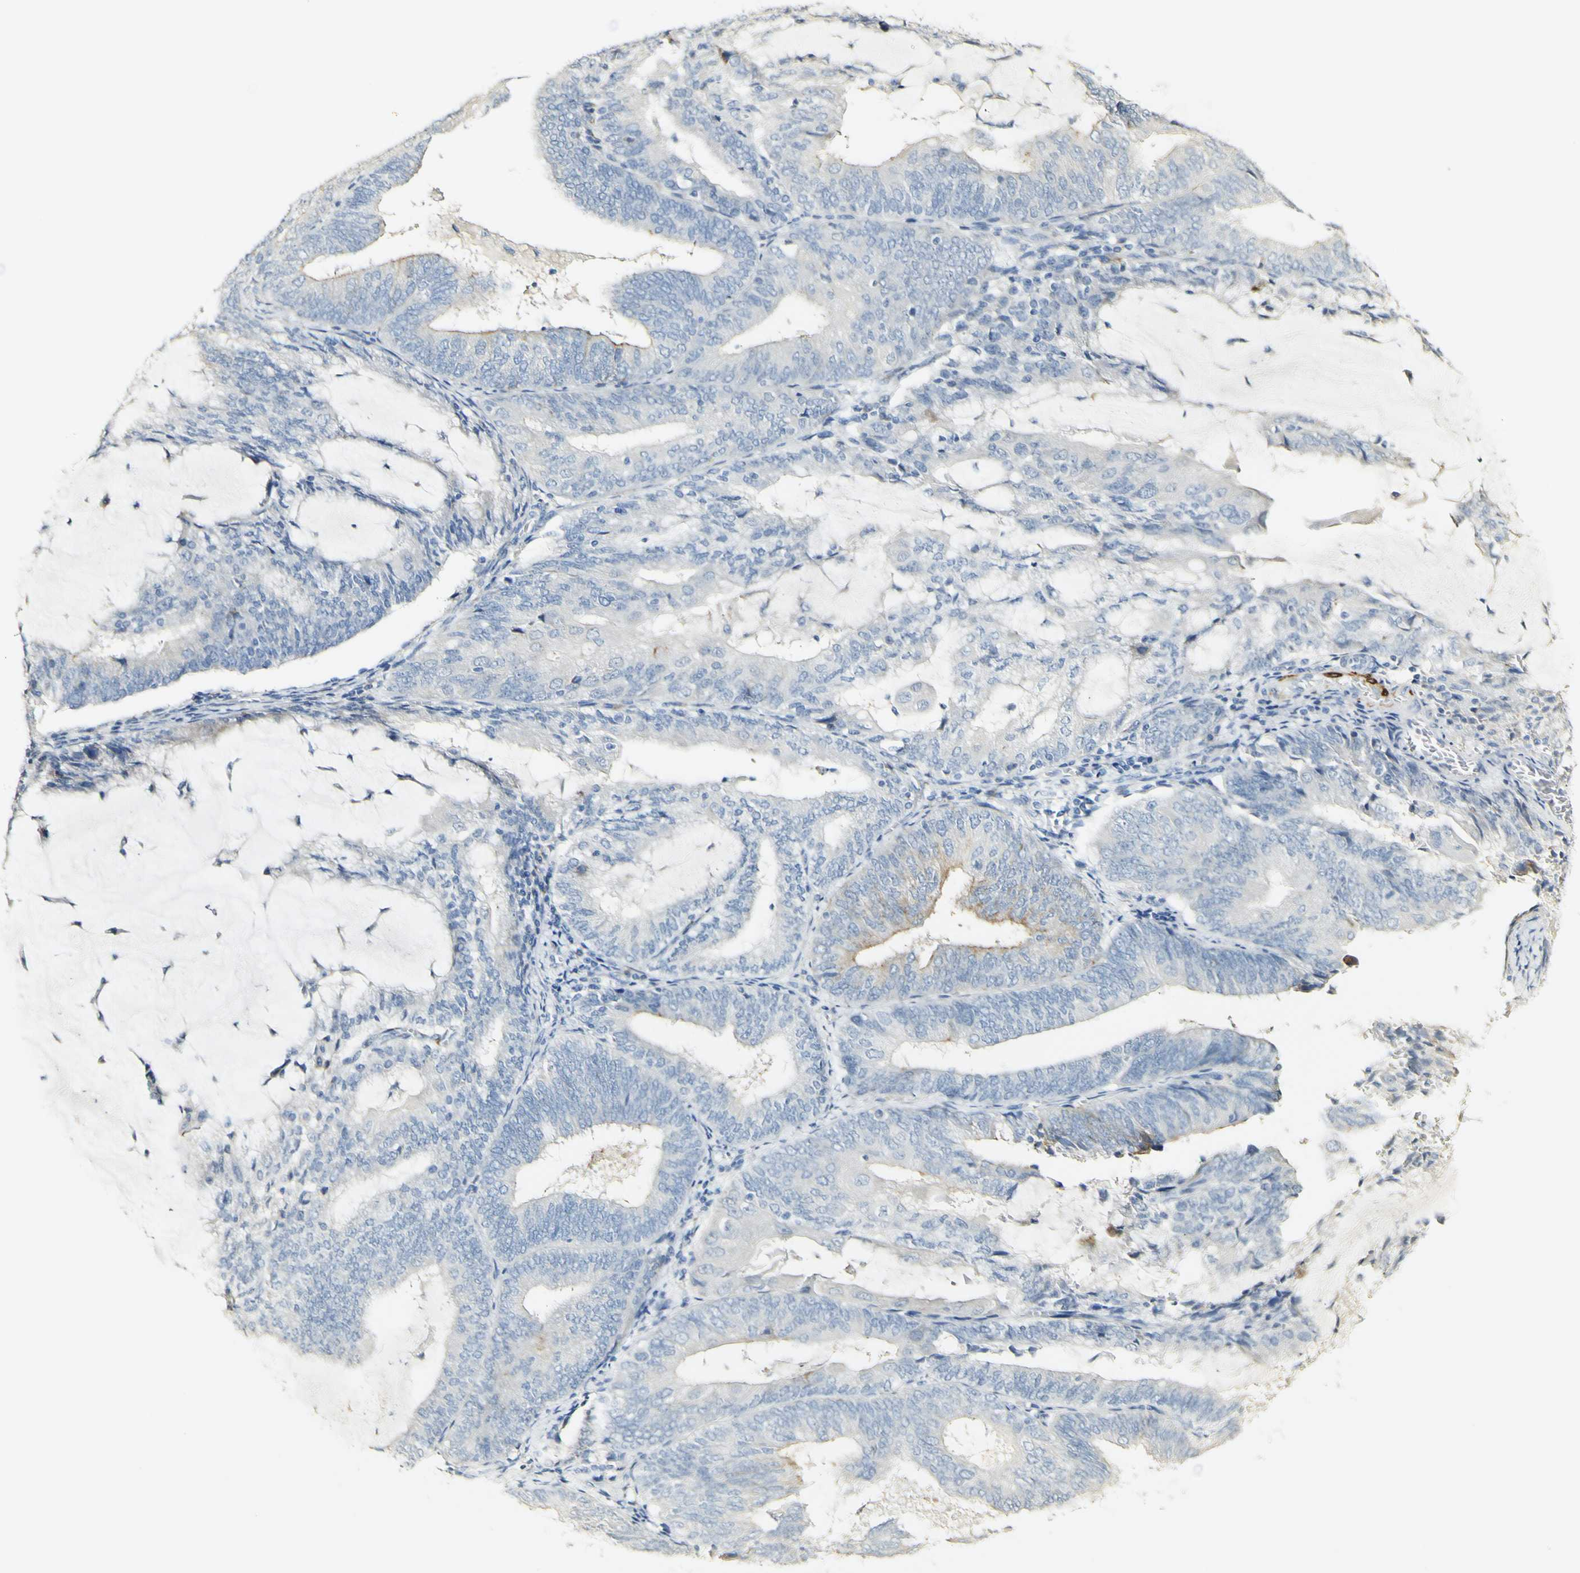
{"staining": {"intensity": "negative", "quantity": "none", "location": "none"}, "tissue": "endometrial cancer", "cell_type": "Tumor cells", "image_type": "cancer", "snomed": [{"axis": "morphology", "description": "Adenocarcinoma, NOS"}, {"axis": "topography", "description": "Endometrium"}], "caption": "Immunohistochemical staining of human endometrial adenocarcinoma shows no significant positivity in tumor cells.", "gene": "FMO3", "patient": {"sex": "female", "age": 81}}